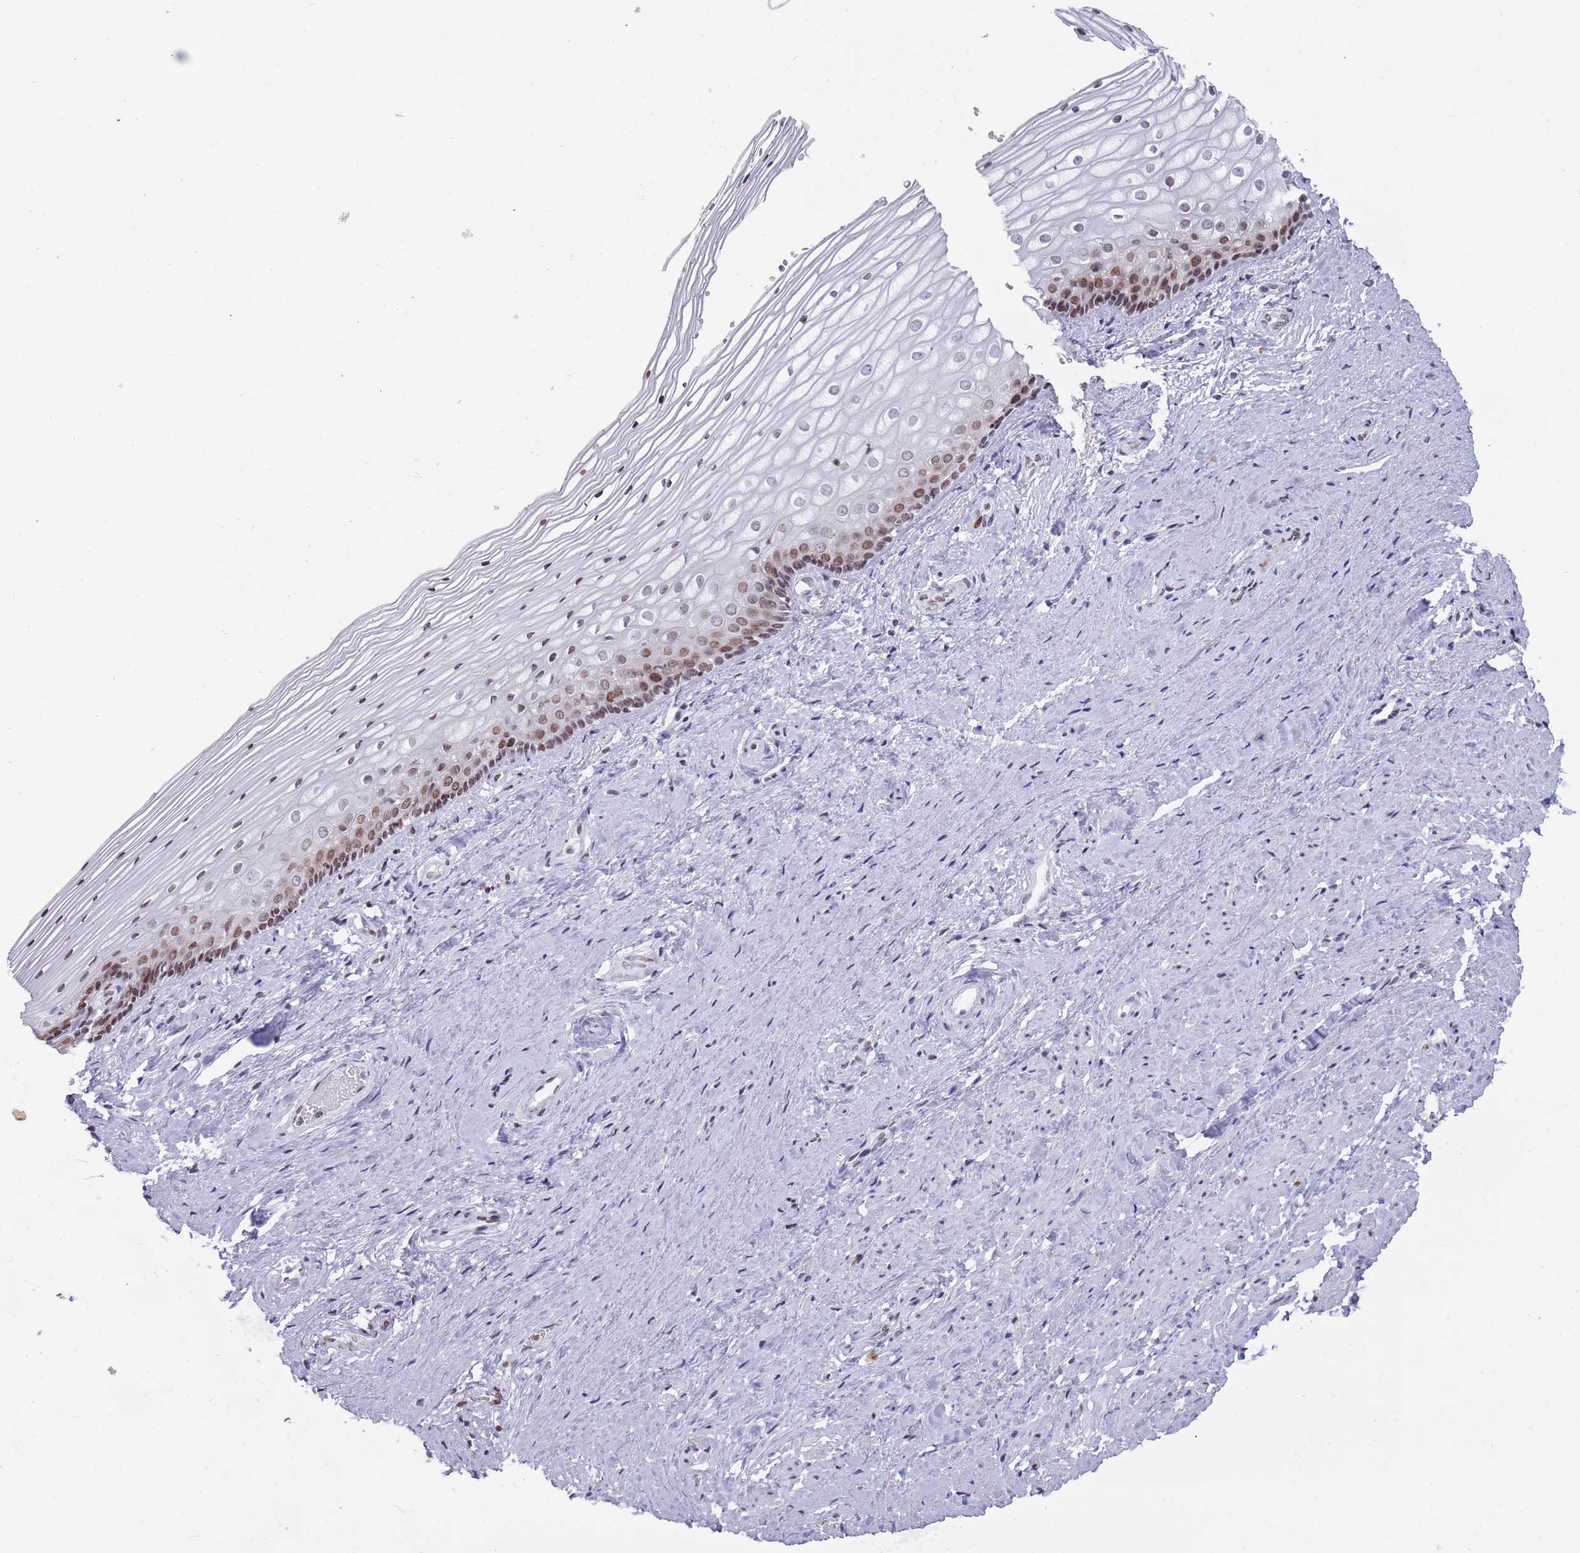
{"staining": {"intensity": "moderate", "quantity": "25%-75%", "location": "nuclear"}, "tissue": "vagina", "cell_type": "Squamous epithelial cells", "image_type": "normal", "snomed": [{"axis": "morphology", "description": "Normal tissue, NOS"}, {"axis": "topography", "description": "Vagina"}], "caption": "A high-resolution photomicrograph shows immunohistochemistry (IHC) staining of normal vagina, which displays moderate nuclear staining in approximately 25%-75% of squamous epithelial cells. (Brightfield microscopy of DAB IHC at high magnification).", "gene": "ENSG00000285547", "patient": {"sex": "female", "age": 46}}